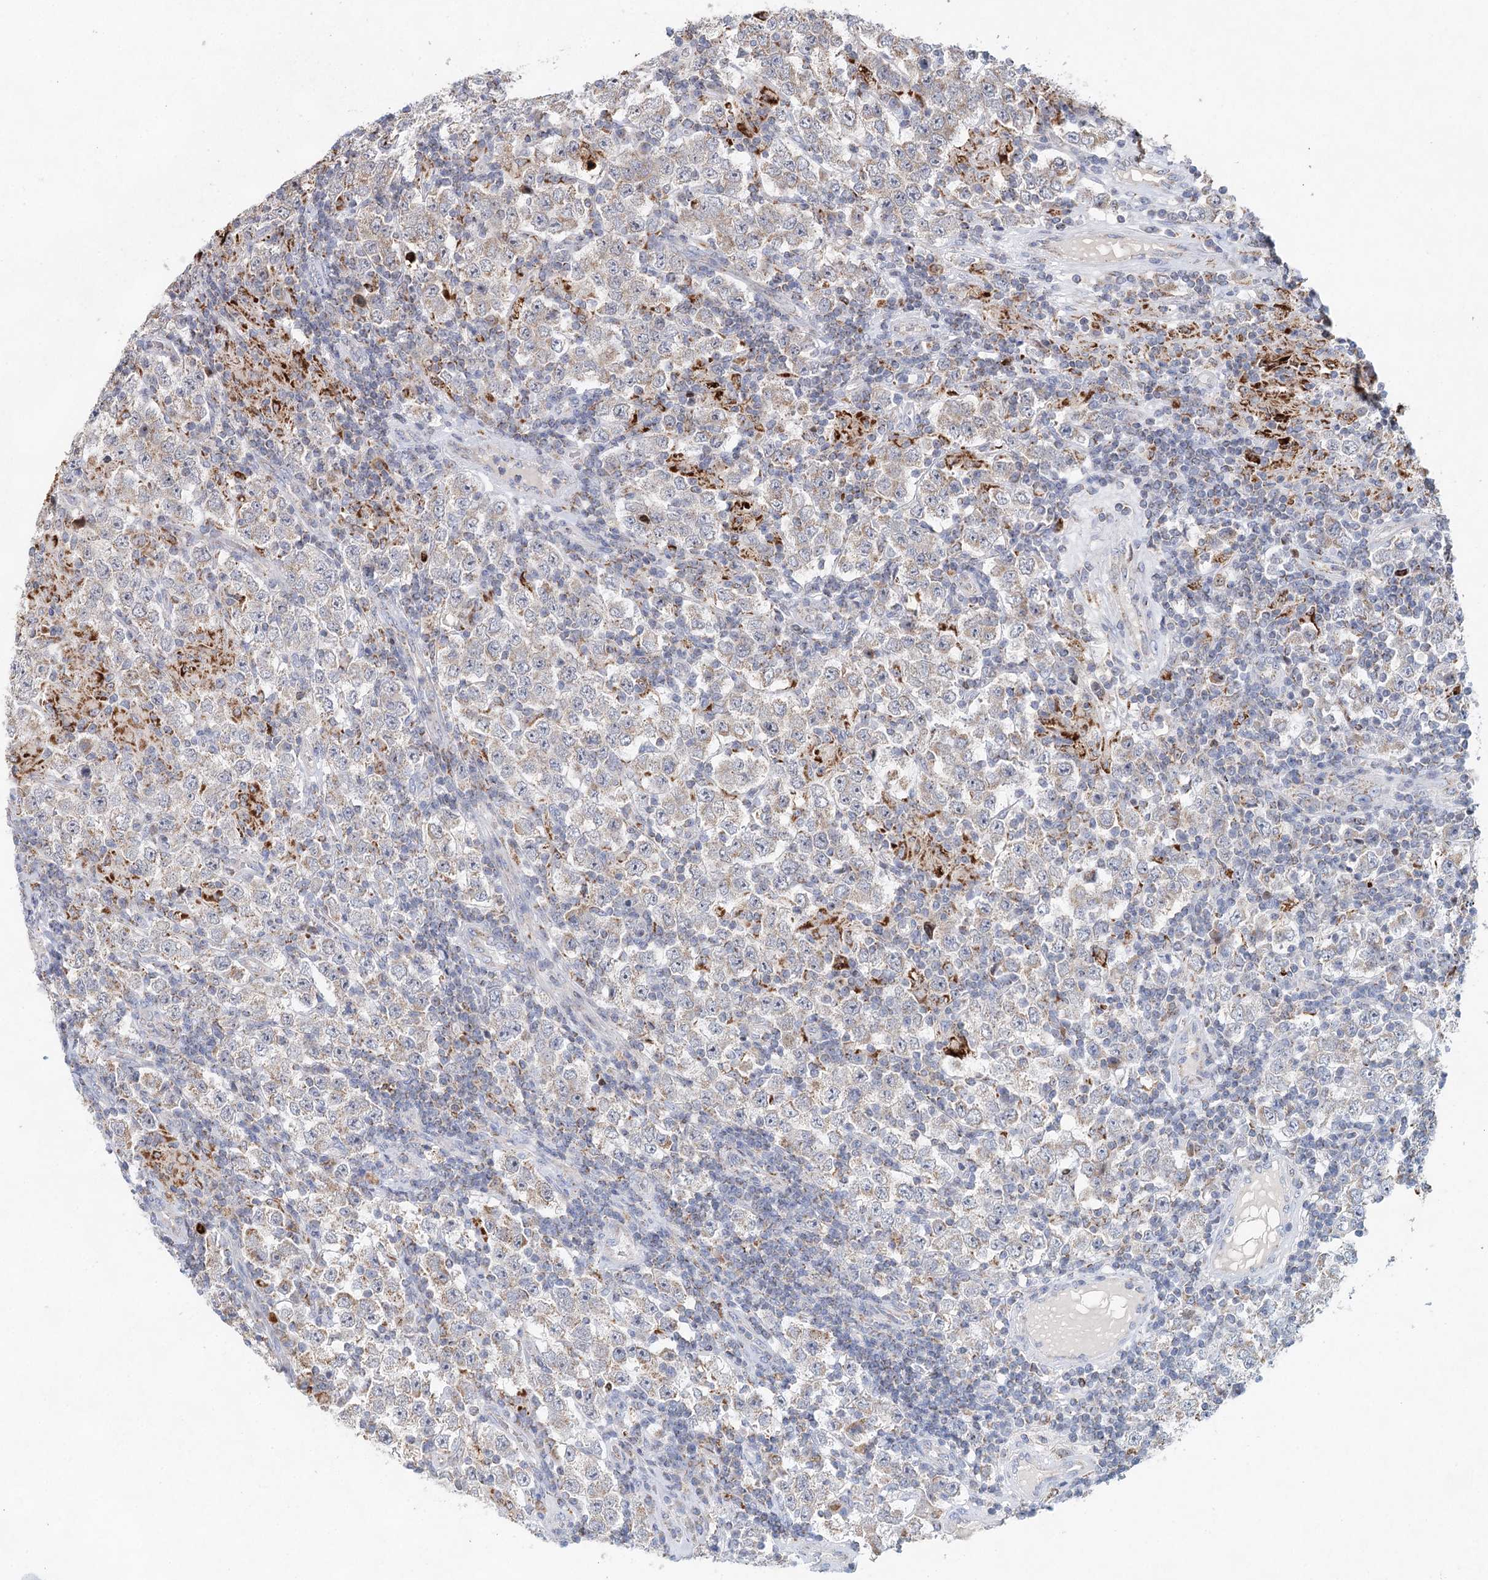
{"staining": {"intensity": "weak", "quantity": "25%-75%", "location": "cytoplasmic/membranous"}, "tissue": "testis cancer", "cell_type": "Tumor cells", "image_type": "cancer", "snomed": [{"axis": "morphology", "description": "Normal tissue, NOS"}, {"axis": "morphology", "description": "Urothelial carcinoma, High grade"}, {"axis": "morphology", "description": "Seminoma, NOS"}, {"axis": "morphology", "description": "Carcinoma, Embryonal, NOS"}, {"axis": "topography", "description": "Urinary bladder"}, {"axis": "topography", "description": "Testis"}], "caption": "Weak cytoplasmic/membranous positivity for a protein is seen in approximately 25%-75% of tumor cells of testis cancer using immunohistochemistry (IHC).", "gene": "XPO6", "patient": {"sex": "male", "age": 41}}